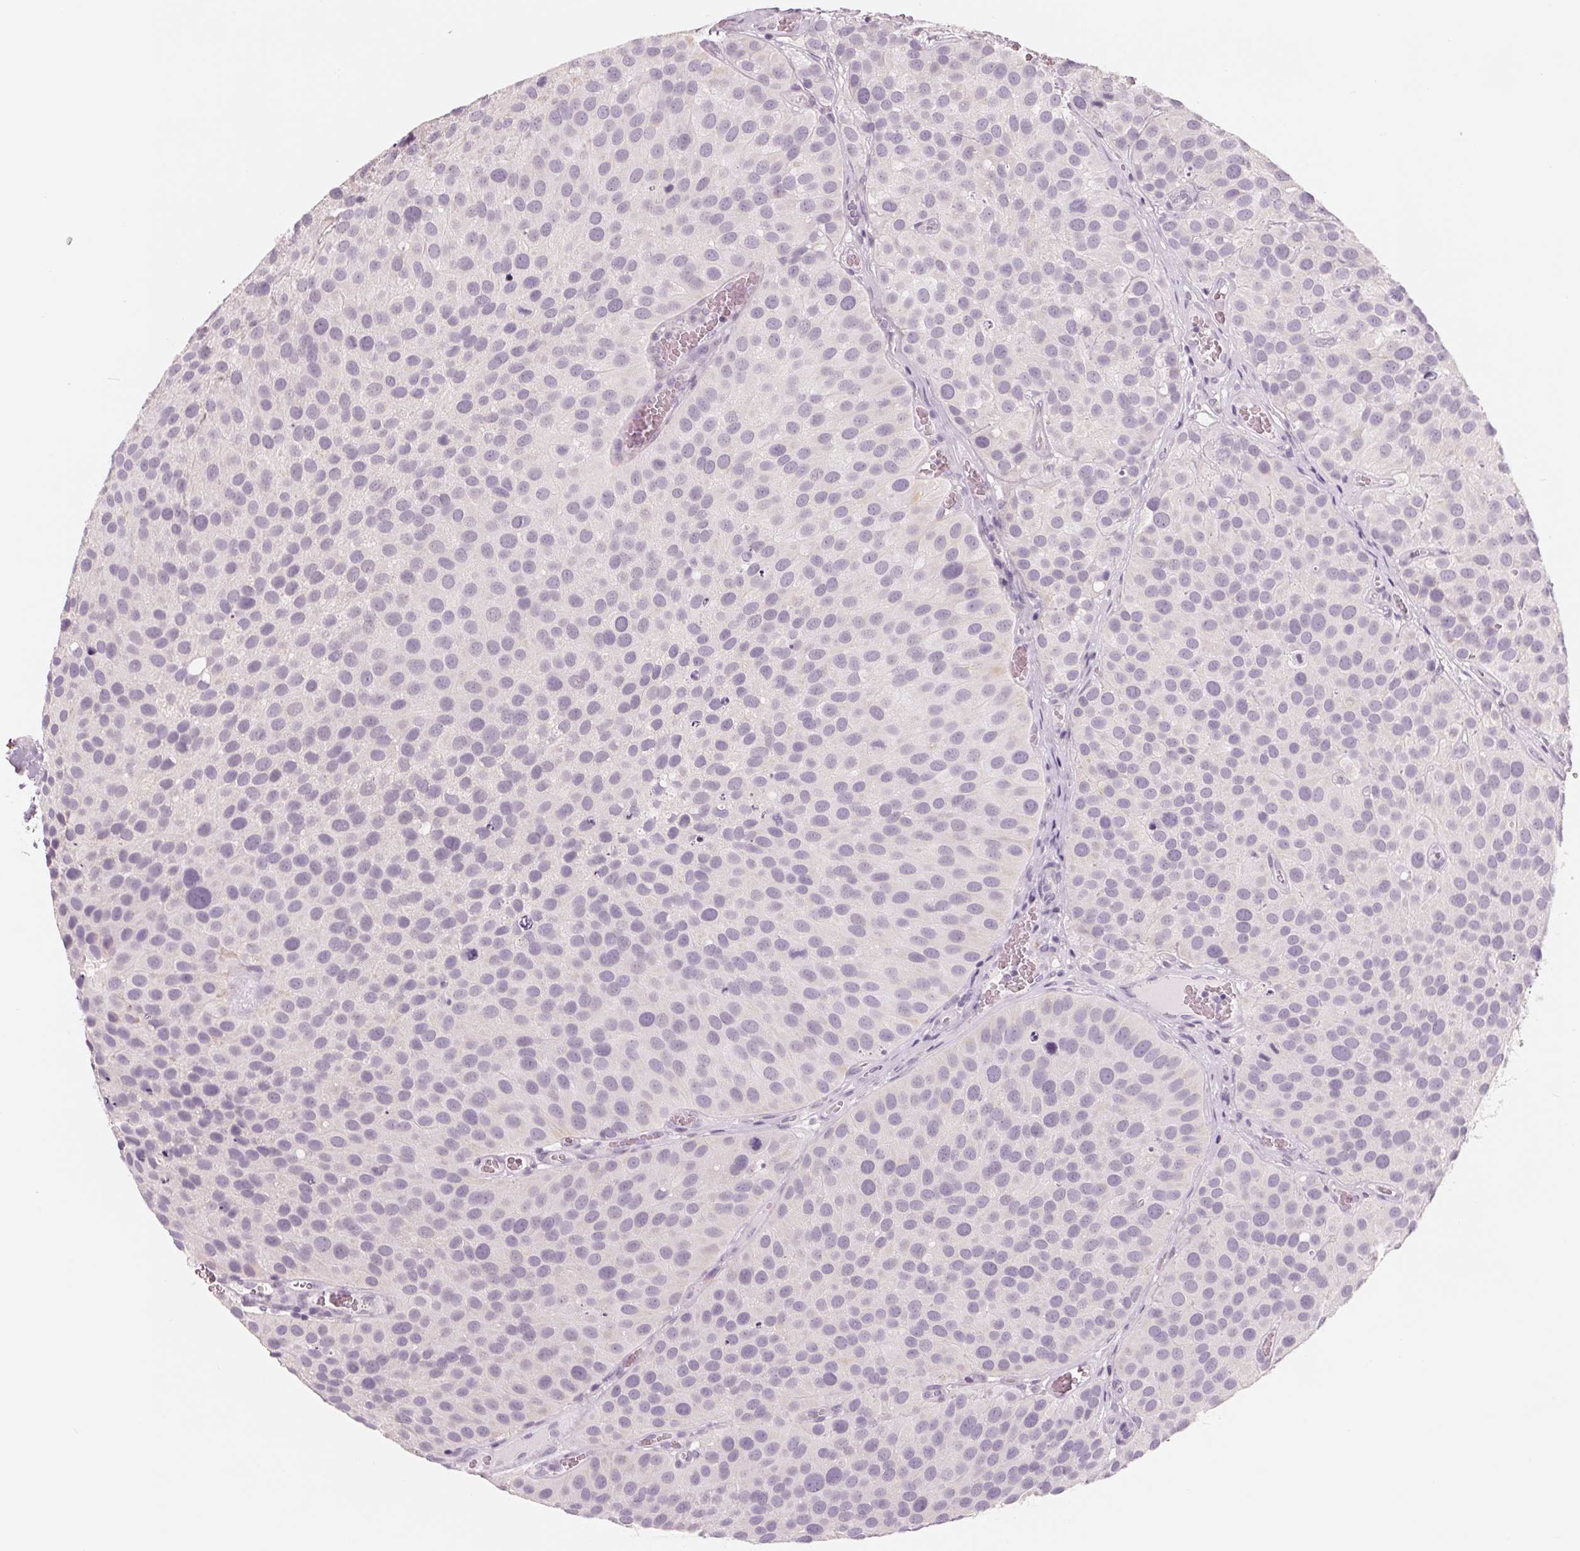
{"staining": {"intensity": "negative", "quantity": "none", "location": "none"}, "tissue": "urothelial cancer", "cell_type": "Tumor cells", "image_type": "cancer", "snomed": [{"axis": "morphology", "description": "Urothelial carcinoma, Low grade"}, {"axis": "topography", "description": "Urinary bladder"}], "caption": "Immunohistochemistry (IHC) photomicrograph of neoplastic tissue: urothelial cancer stained with DAB (3,3'-diaminobenzidine) shows no significant protein staining in tumor cells.", "gene": "IL9R", "patient": {"sex": "female", "age": 69}}